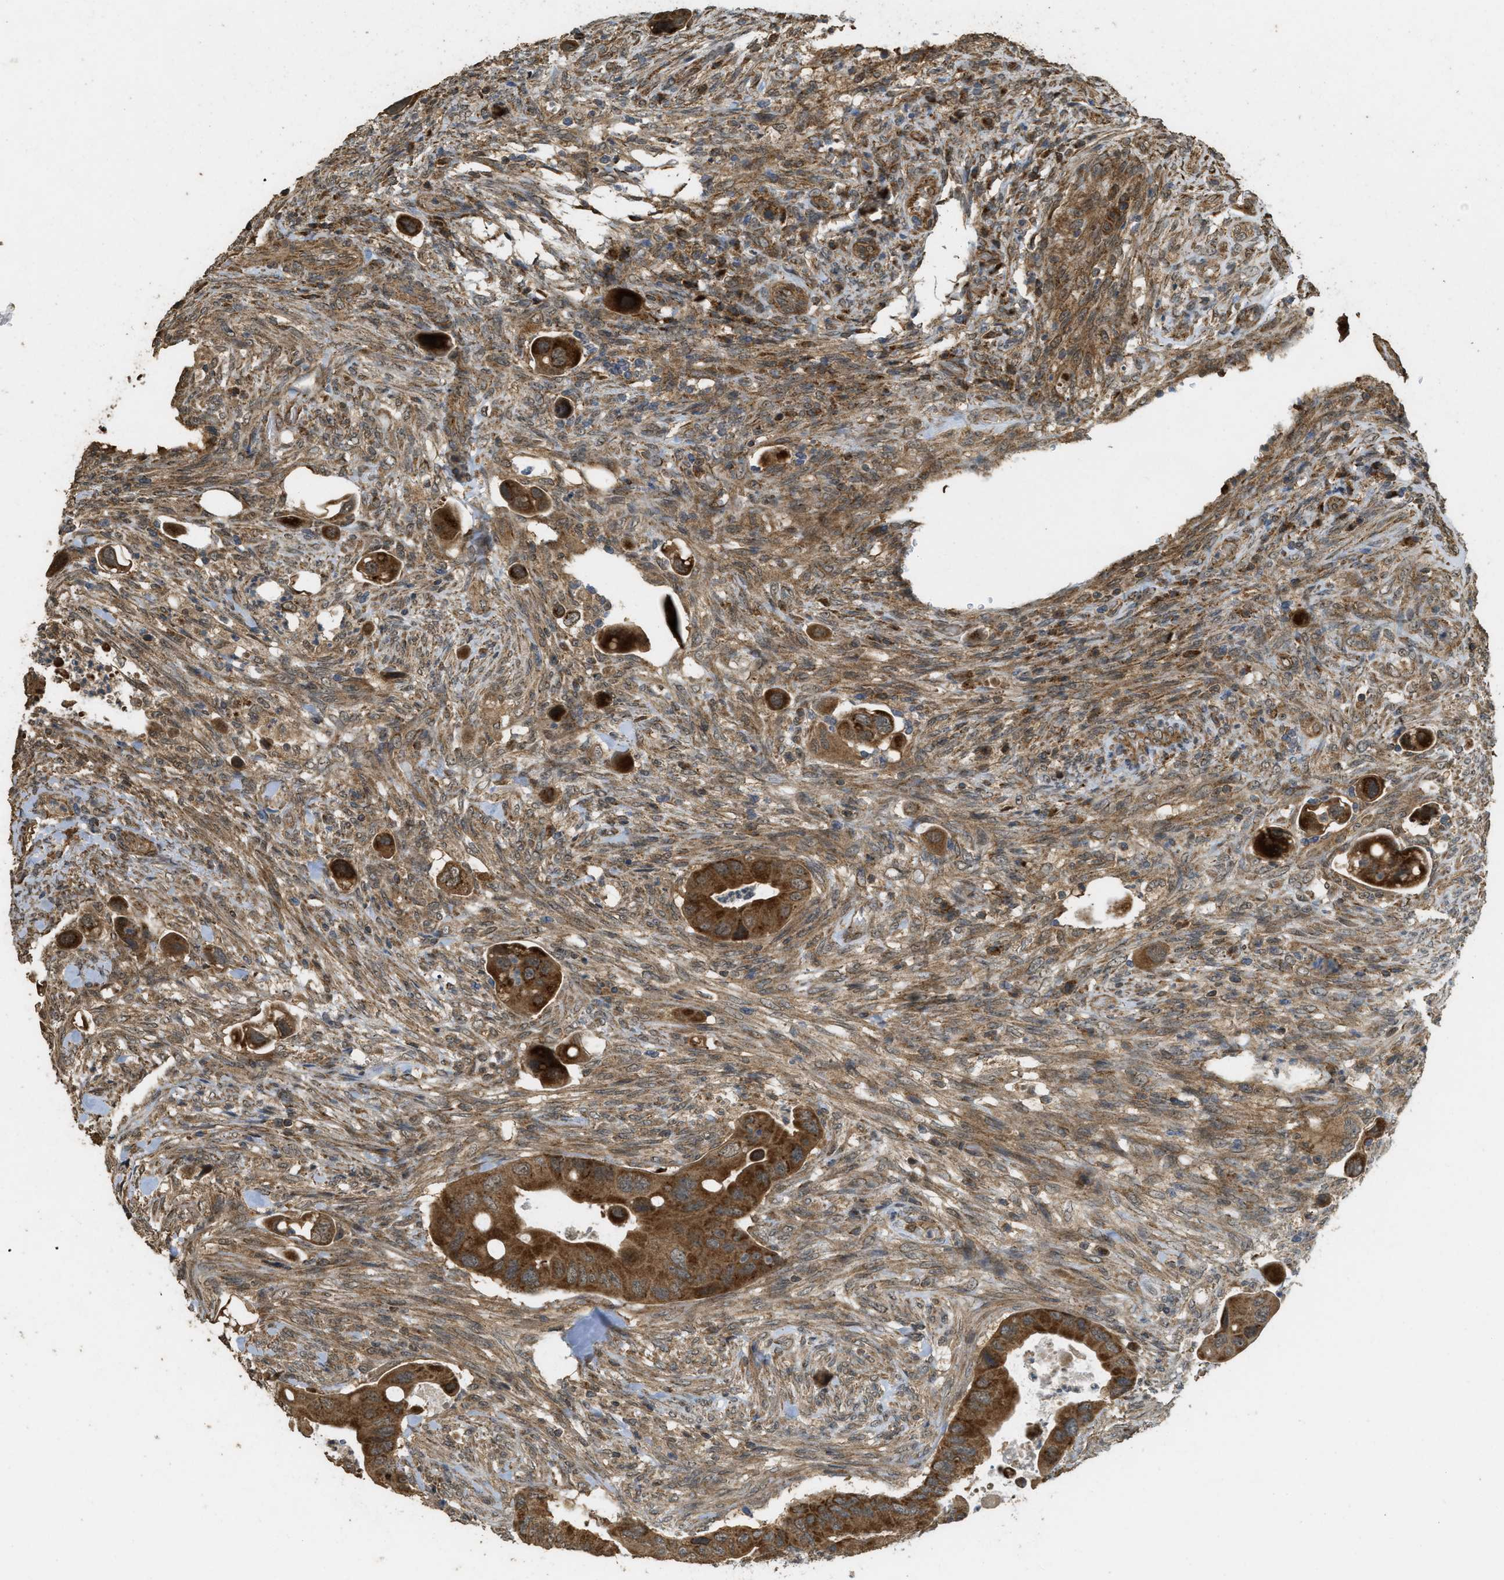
{"staining": {"intensity": "strong", "quantity": ">75%", "location": "cytoplasmic/membranous"}, "tissue": "colorectal cancer", "cell_type": "Tumor cells", "image_type": "cancer", "snomed": [{"axis": "morphology", "description": "Adenocarcinoma, NOS"}, {"axis": "topography", "description": "Rectum"}], "caption": "Immunohistochemistry (IHC) micrograph of colorectal cancer stained for a protein (brown), which exhibits high levels of strong cytoplasmic/membranous staining in approximately >75% of tumor cells.", "gene": "CTPS1", "patient": {"sex": "female", "age": 57}}